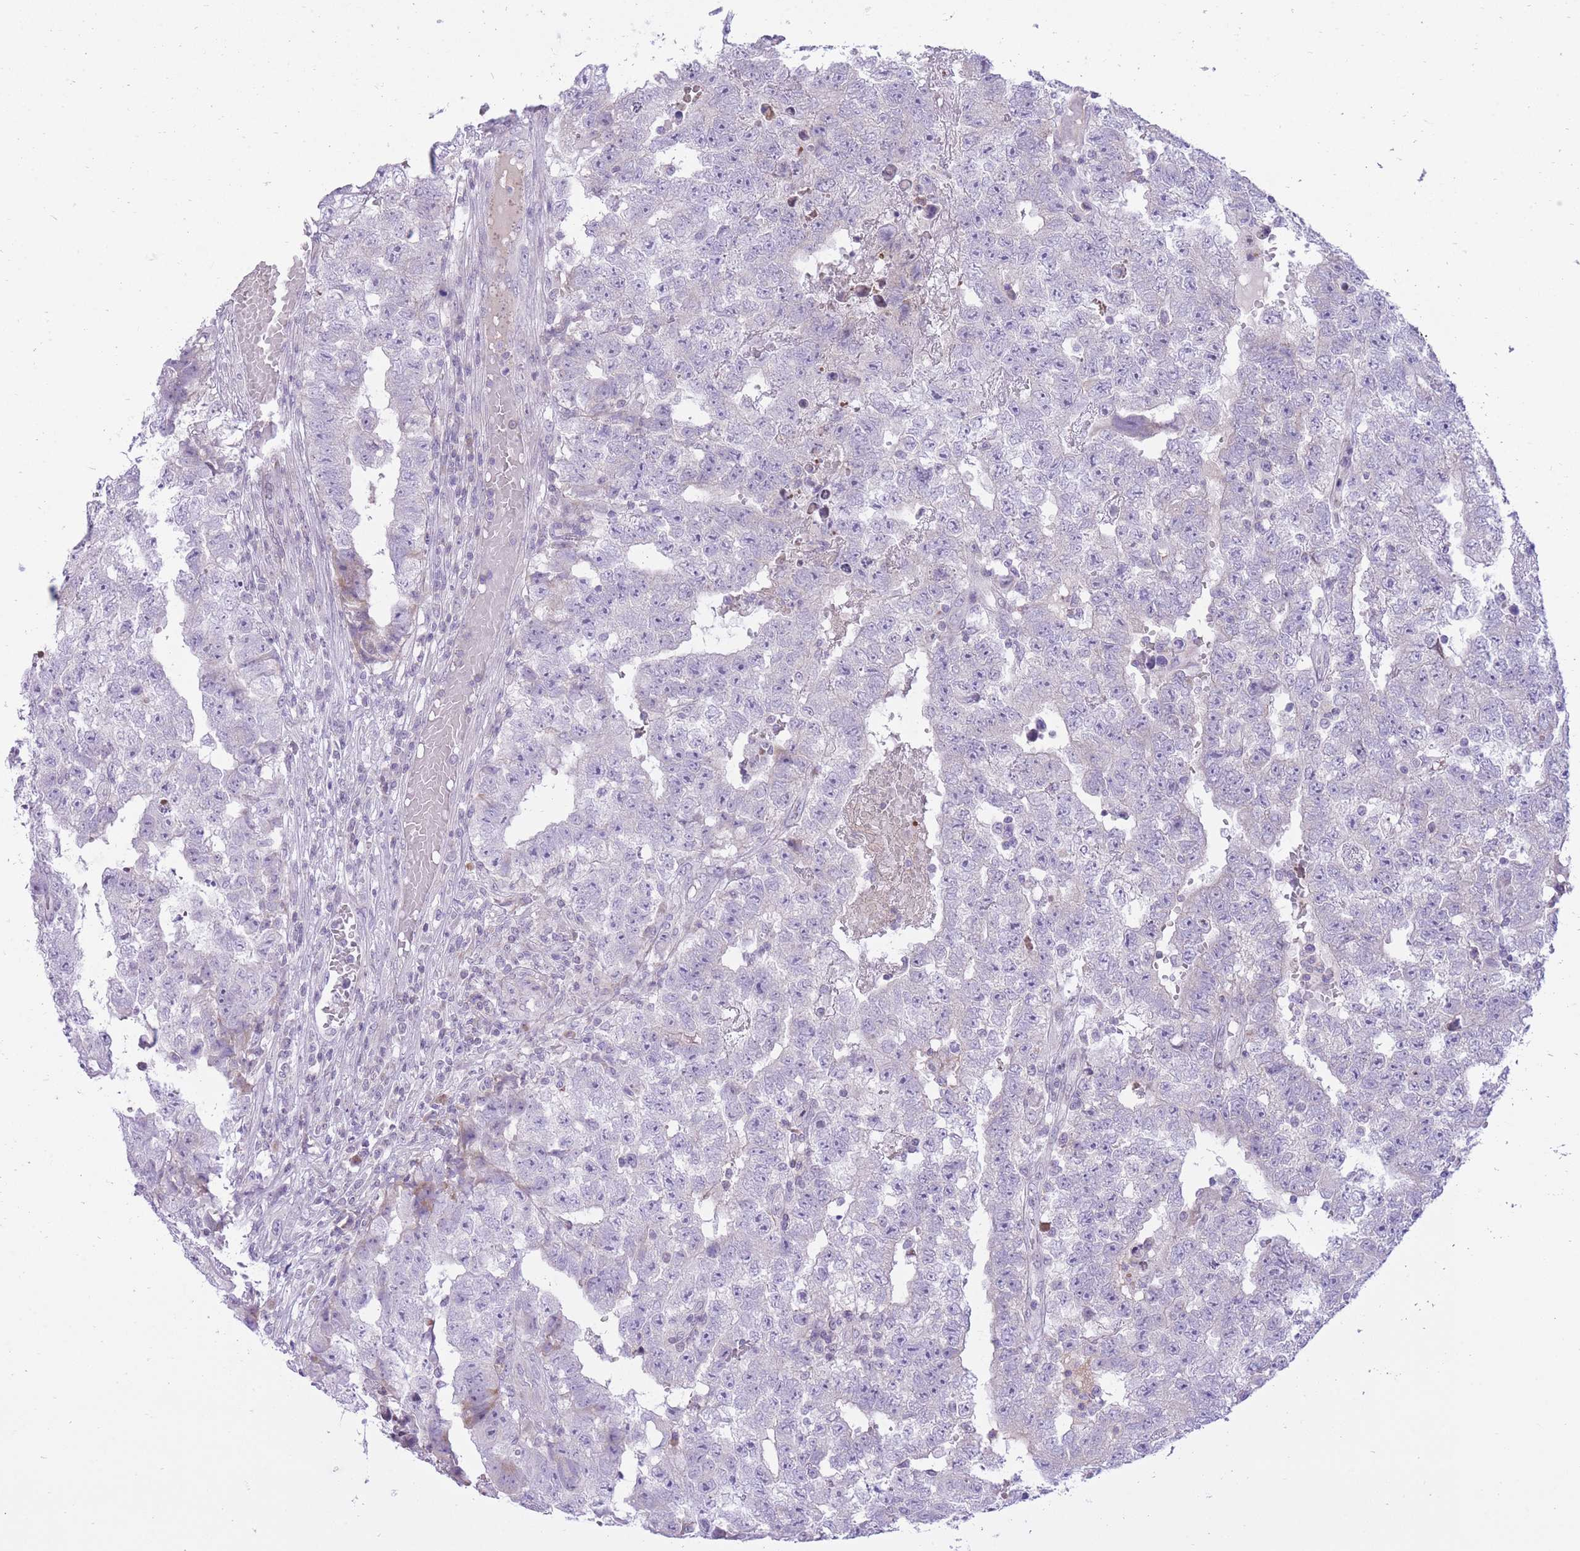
{"staining": {"intensity": "negative", "quantity": "none", "location": "none"}, "tissue": "testis cancer", "cell_type": "Tumor cells", "image_type": "cancer", "snomed": [{"axis": "morphology", "description": "Carcinoma, Embryonal, NOS"}, {"axis": "topography", "description": "Testis"}], "caption": "Immunohistochemistry micrograph of embryonal carcinoma (testis) stained for a protein (brown), which reveals no expression in tumor cells.", "gene": "DENND2D", "patient": {"sex": "male", "age": 25}}